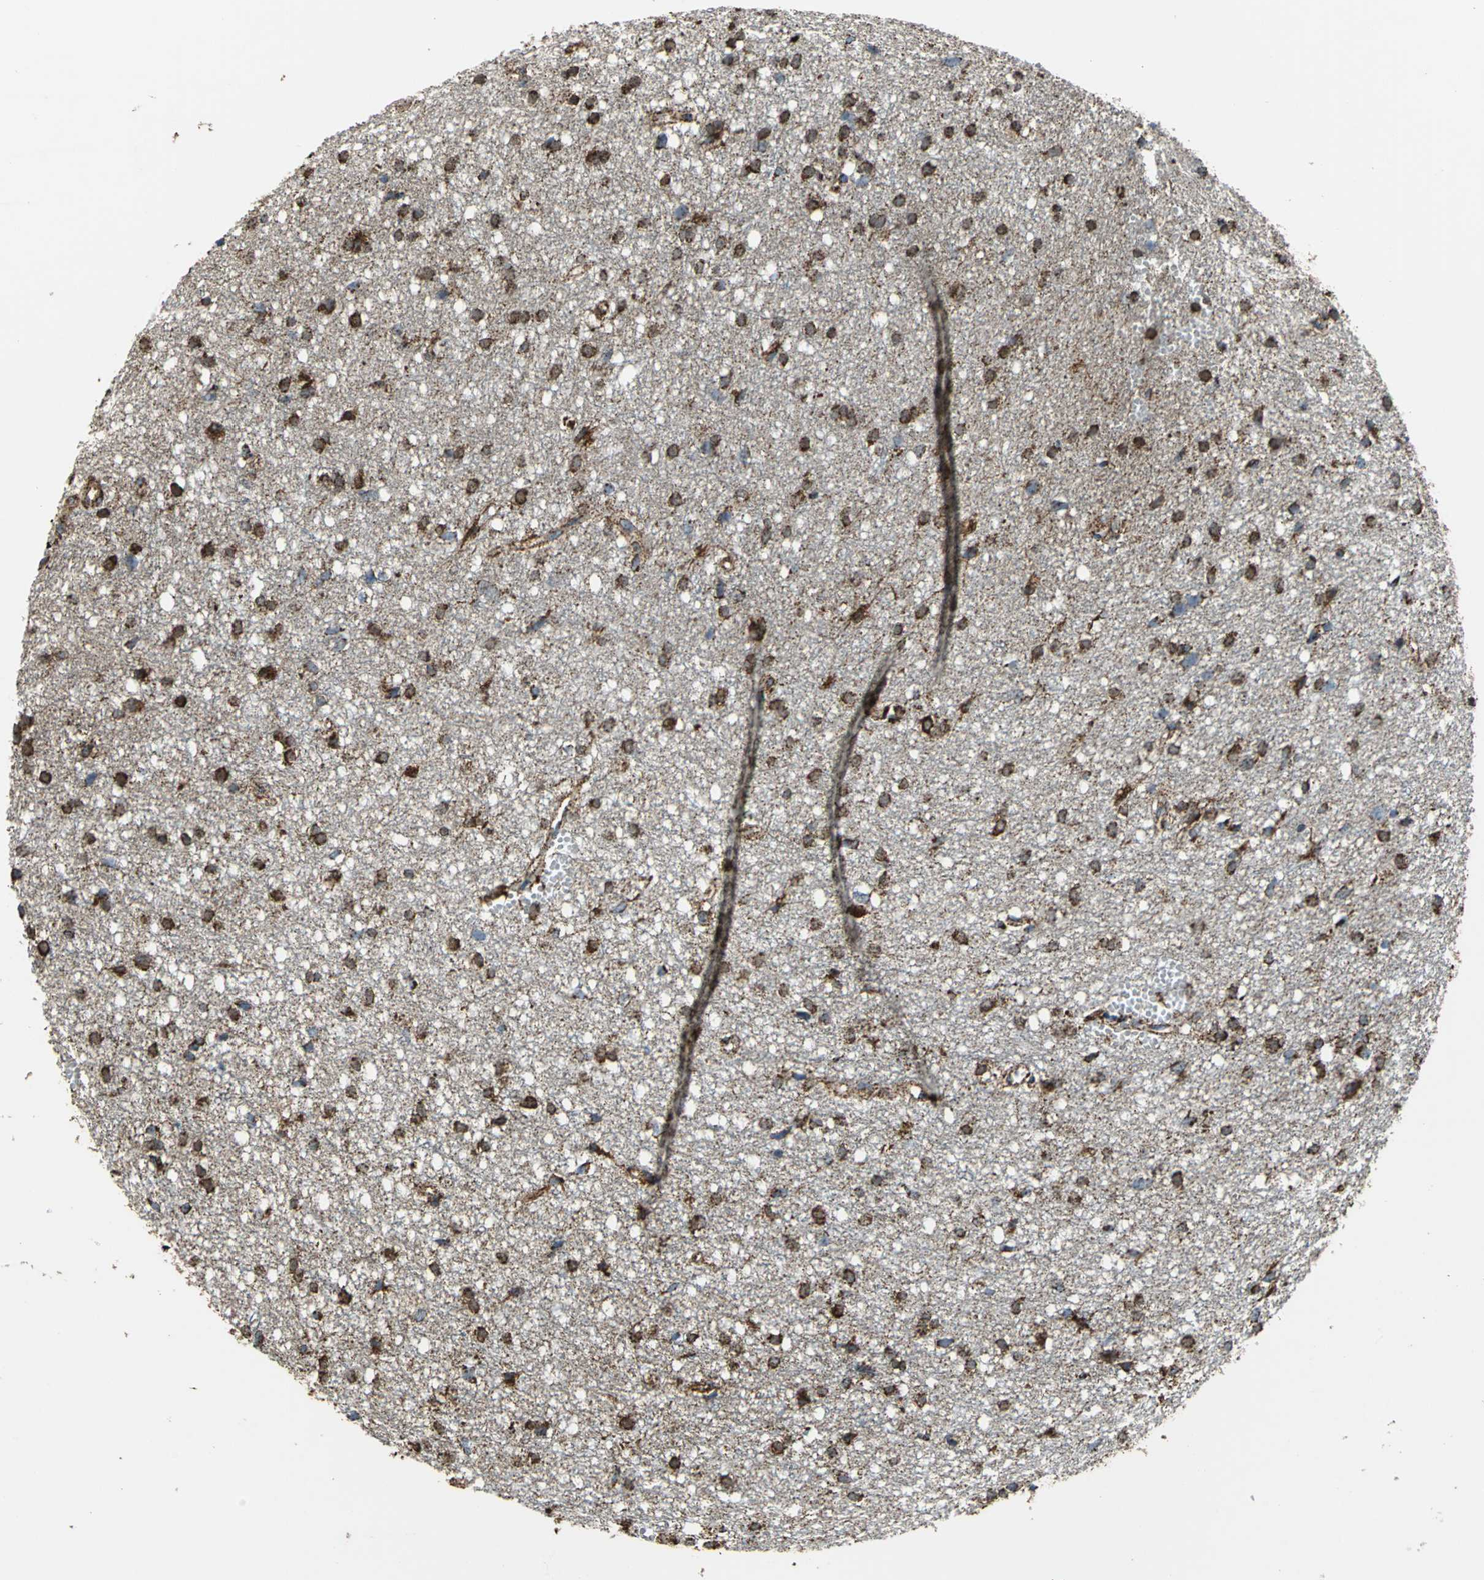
{"staining": {"intensity": "strong", "quantity": ">75%", "location": "cytoplasmic/membranous"}, "tissue": "glioma", "cell_type": "Tumor cells", "image_type": "cancer", "snomed": [{"axis": "morphology", "description": "Glioma, malignant, High grade"}, {"axis": "topography", "description": "Brain"}], "caption": "There is high levels of strong cytoplasmic/membranous expression in tumor cells of malignant high-grade glioma, as demonstrated by immunohistochemical staining (brown color).", "gene": "ECH1", "patient": {"sex": "female", "age": 59}}